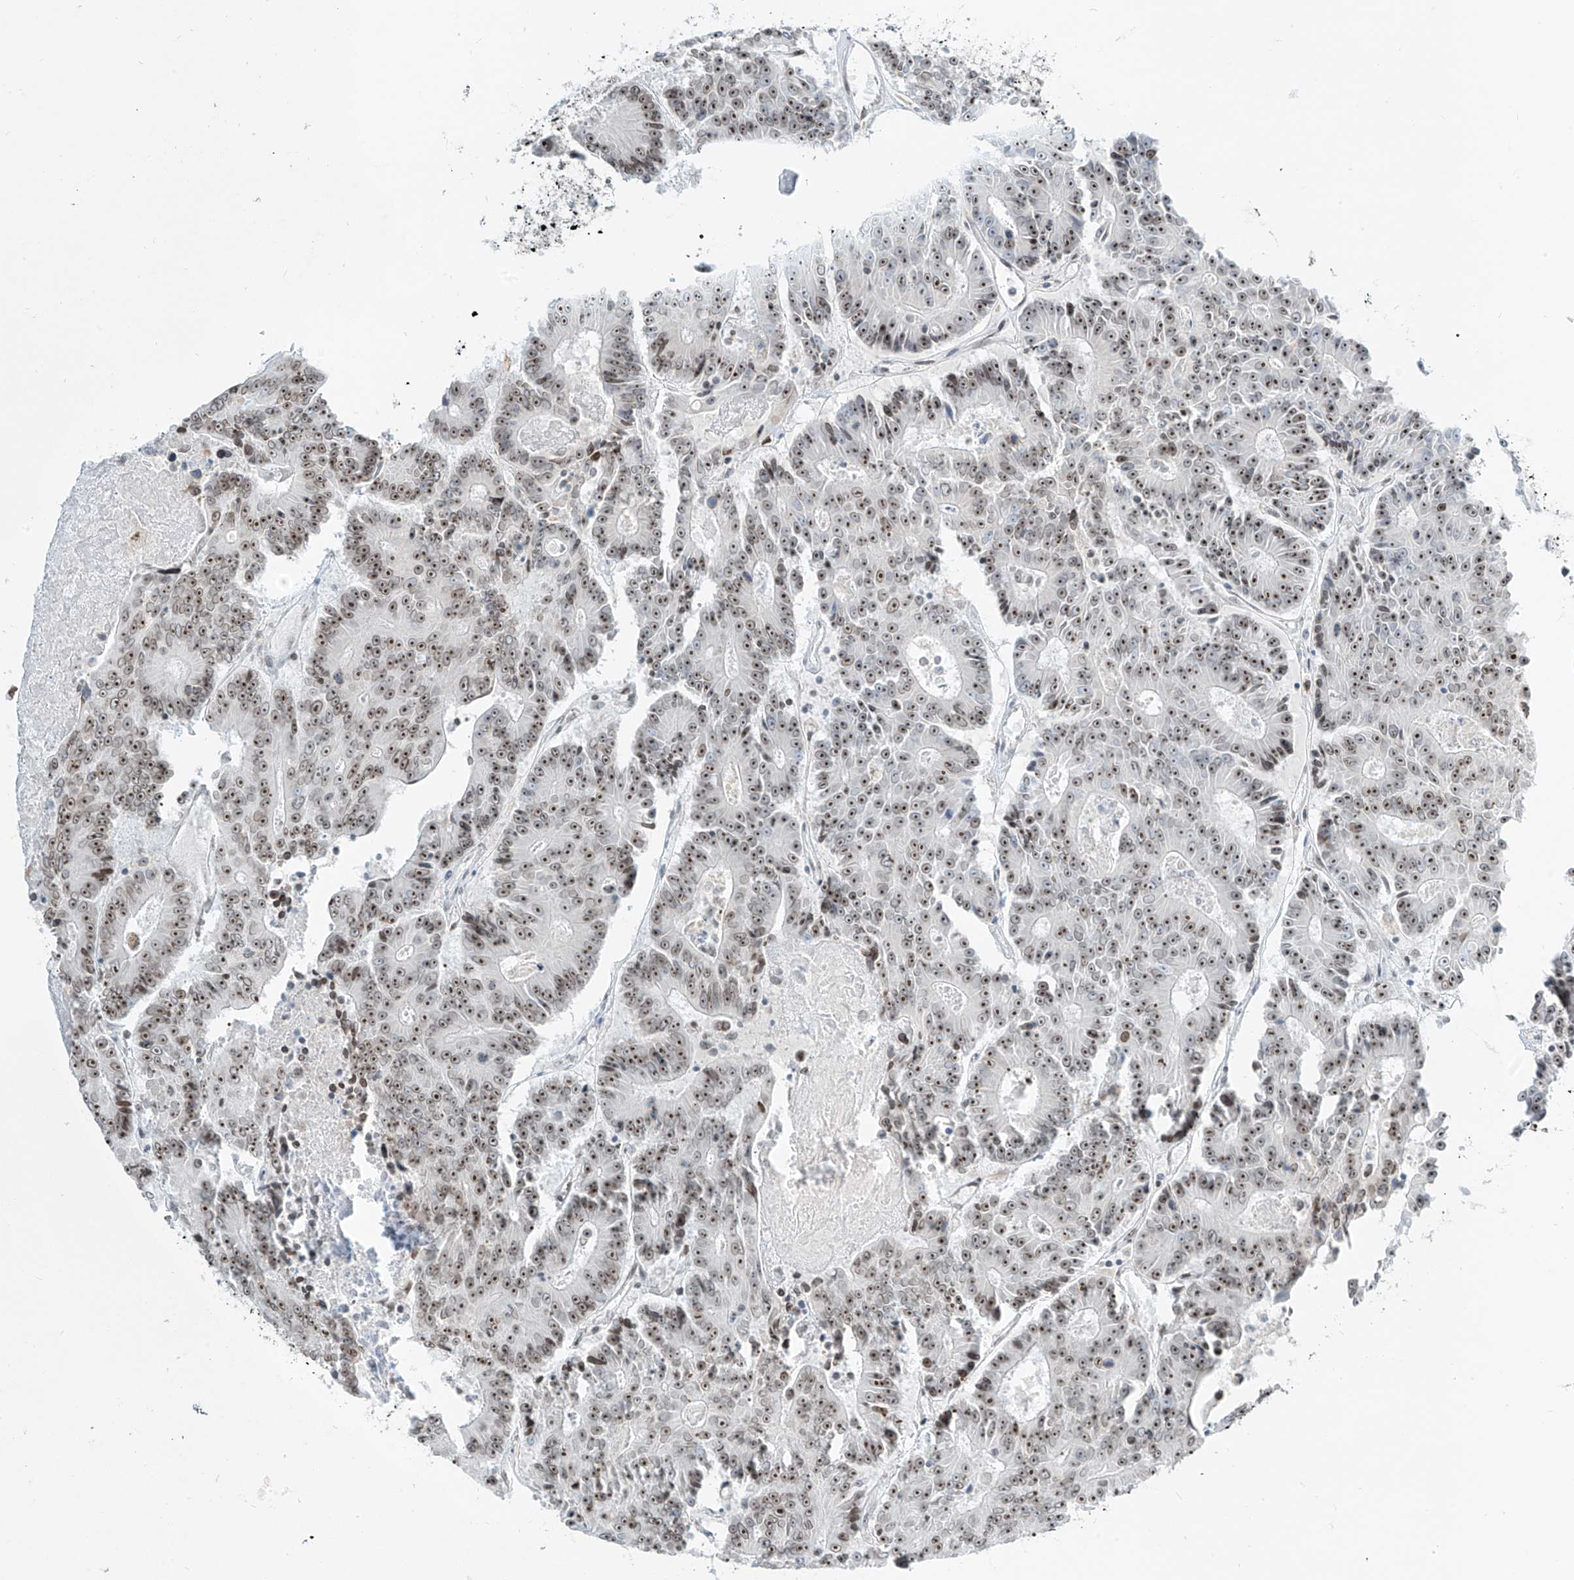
{"staining": {"intensity": "moderate", "quantity": ">75%", "location": "nuclear"}, "tissue": "colorectal cancer", "cell_type": "Tumor cells", "image_type": "cancer", "snomed": [{"axis": "morphology", "description": "Adenocarcinoma, NOS"}, {"axis": "topography", "description": "Colon"}], "caption": "Immunohistochemistry image of neoplastic tissue: human colorectal adenocarcinoma stained using immunohistochemistry (IHC) reveals medium levels of moderate protein expression localized specifically in the nuclear of tumor cells, appearing as a nuclear brown color.", "gene": "SAMD15", "patient": {"sex": "male", "age": 83}}